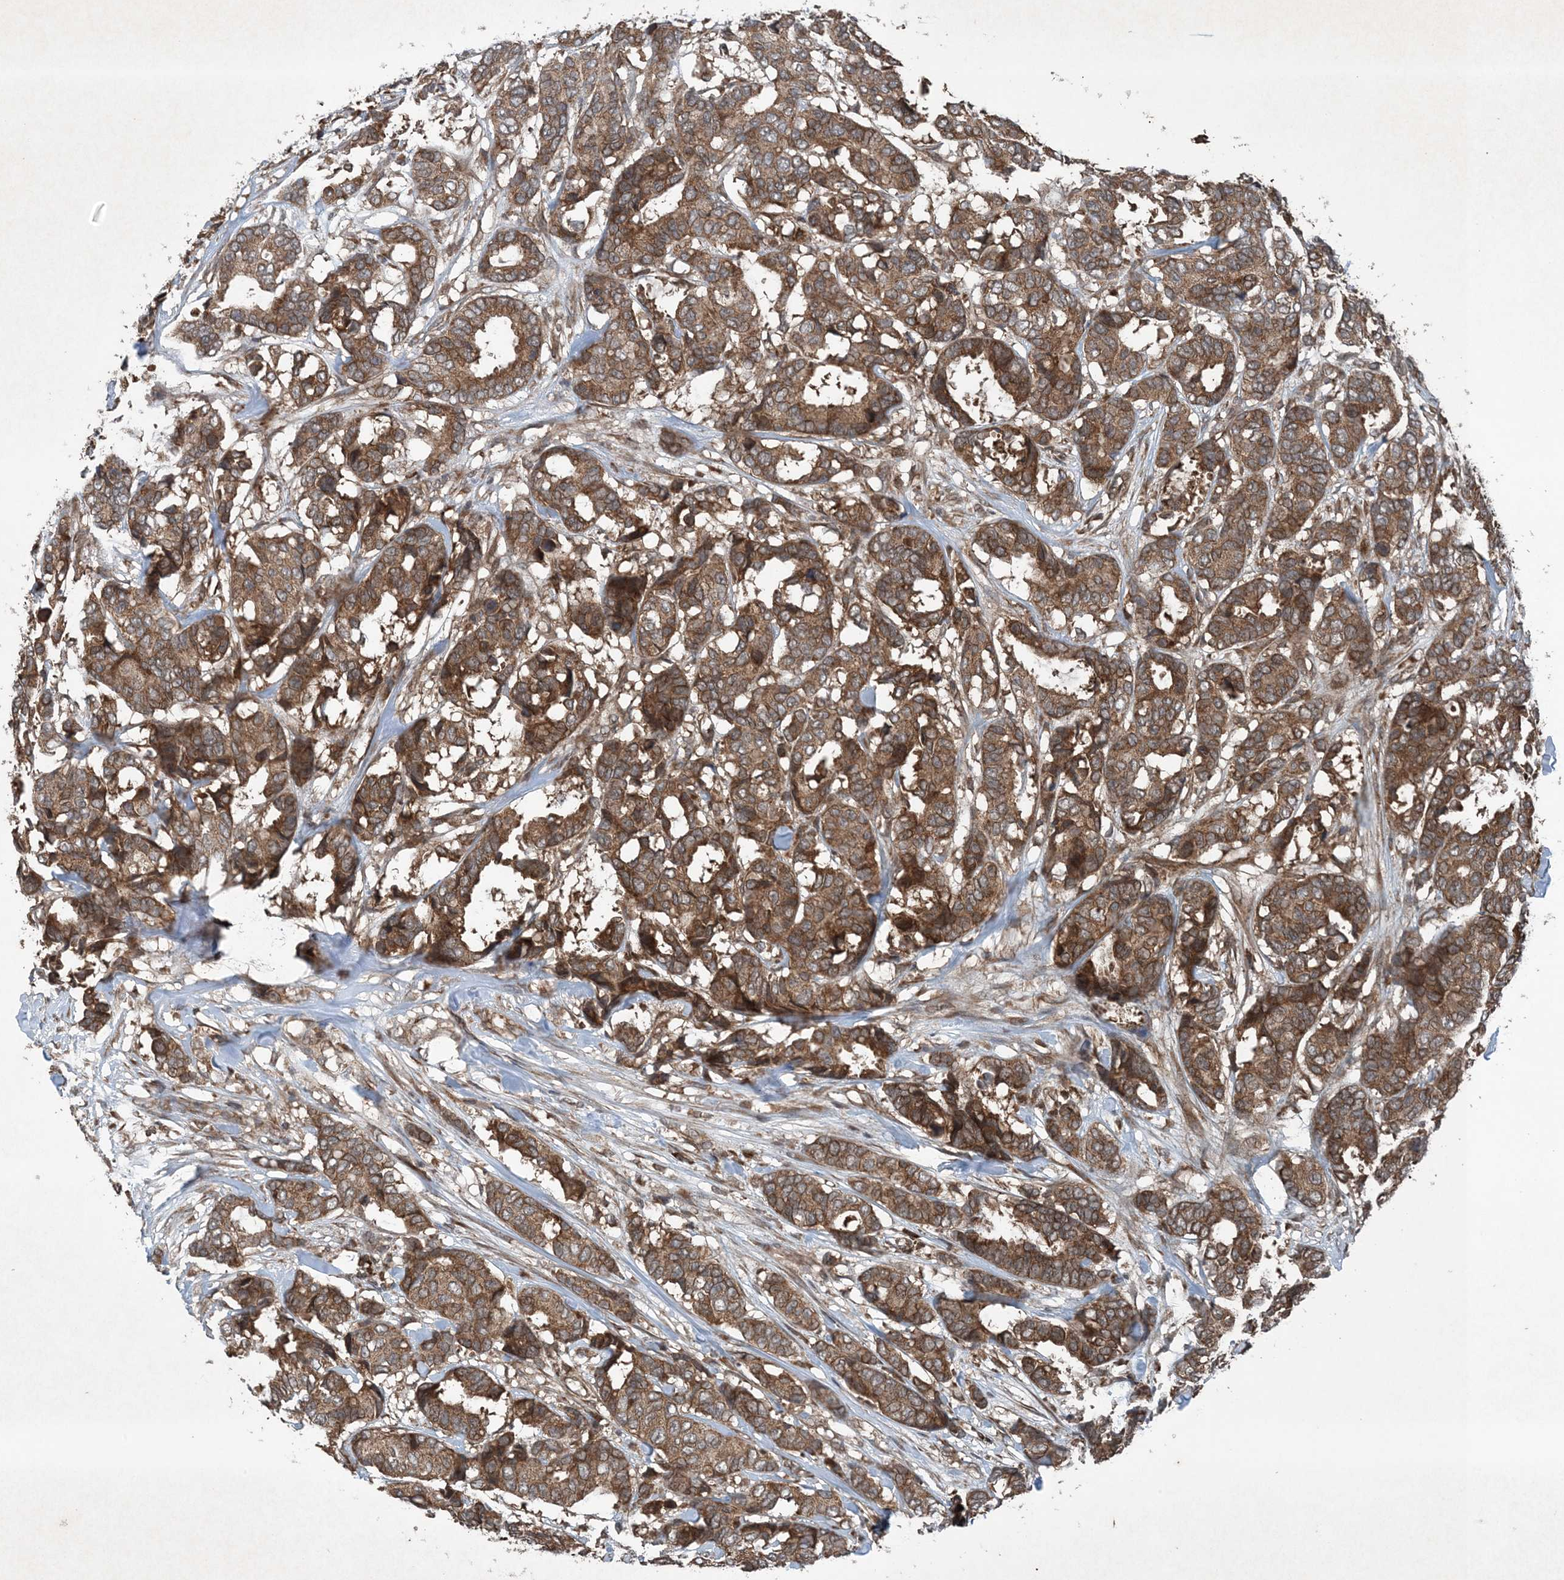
{"staining": {"intensity": "moderate", "quantity": ">75%", "location": "cytoplasmic/membranous"}, "tissue": "breast cancer", "cell_type": "Tumor cells", "image_type": "cancer", "snomed": [{"axis": "morphology", "description": "Duct carcinoma"}, {"axis": "topography", "description": "Breast"}], "caption": "High-magnification brightfield microscopy of invasive ductal carcinoma (breast) stained with DAB (3,3'-diaminobenzidine) (brown) and counterstained with hematoxylin (blue). tumor cells exhibit moderate cytoplasmic/membranous staining is seen in about>75% of cells. (Stains: DAB in brown, nuclei in blue, Microscopy: brightfield microscopy at high magnification).", "gene": "GNG5", "patient": {"sex": "female", "age": 87}}